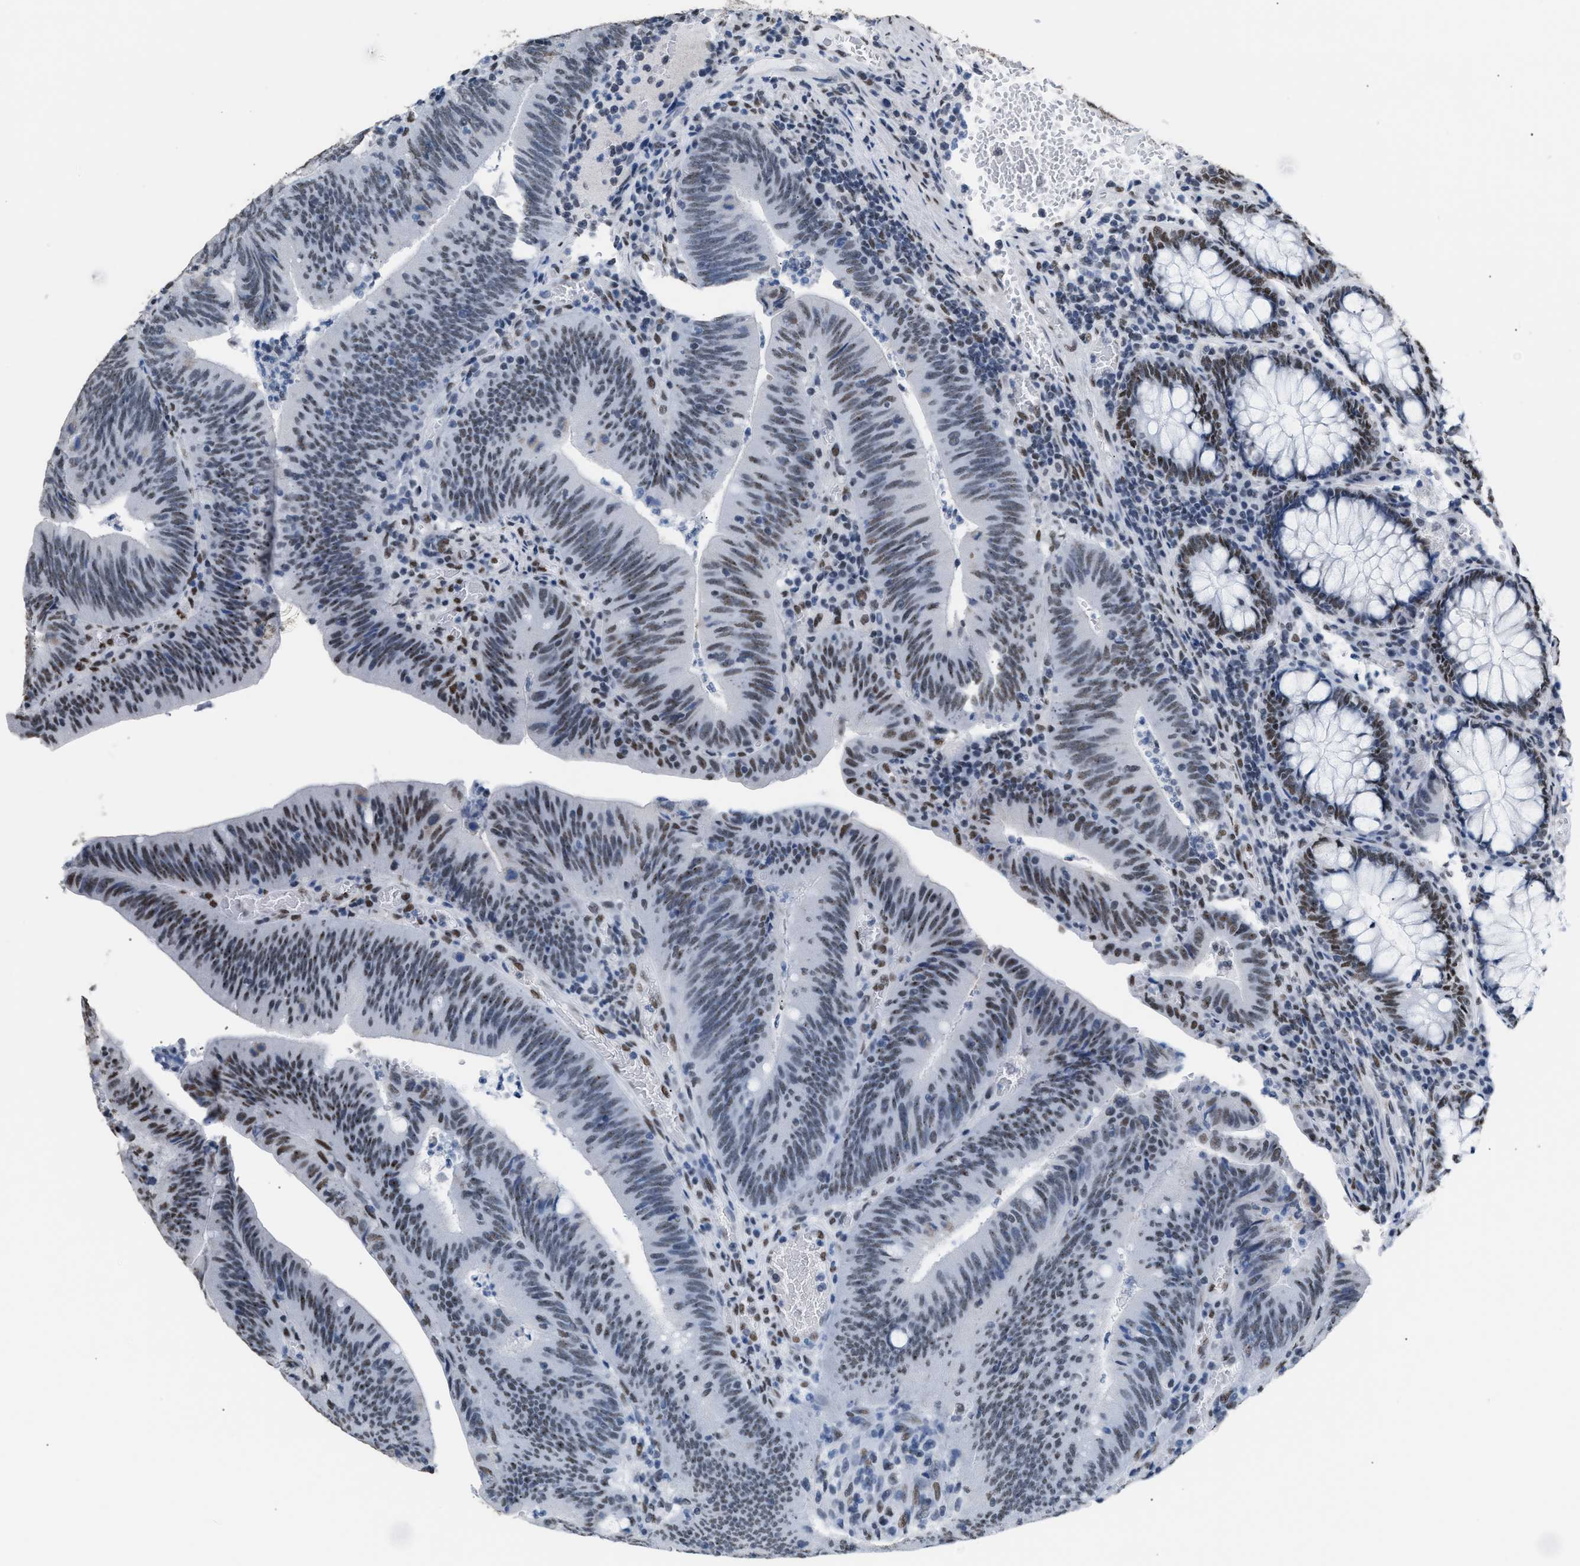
{"staining": {"intensity": "weak", "quantity": "25%-75%", "location": "nuclear"}, "tissue": "colorectal cancer", "cell_type": "Tumor cells", "image_type": "cancer", "snomed": [{"axis": "morphology", "description": "Normal tissue, NOS"}, {"axis": "morphology", "description": "Adenocarcinoma, NOS"}, {"axis": "topography", "description": "Rectum"}], "caption": "This photomicrograph displays adenocarcinoma (colorectal) stained with immunohistochemistry to label a protein in brown. The nuclear of tumor cells show weak positivity for the protein. Nuclei are counter-stained blue.", "gene": "CCAR2", "patient": {"sex": "female", "age": 66}}